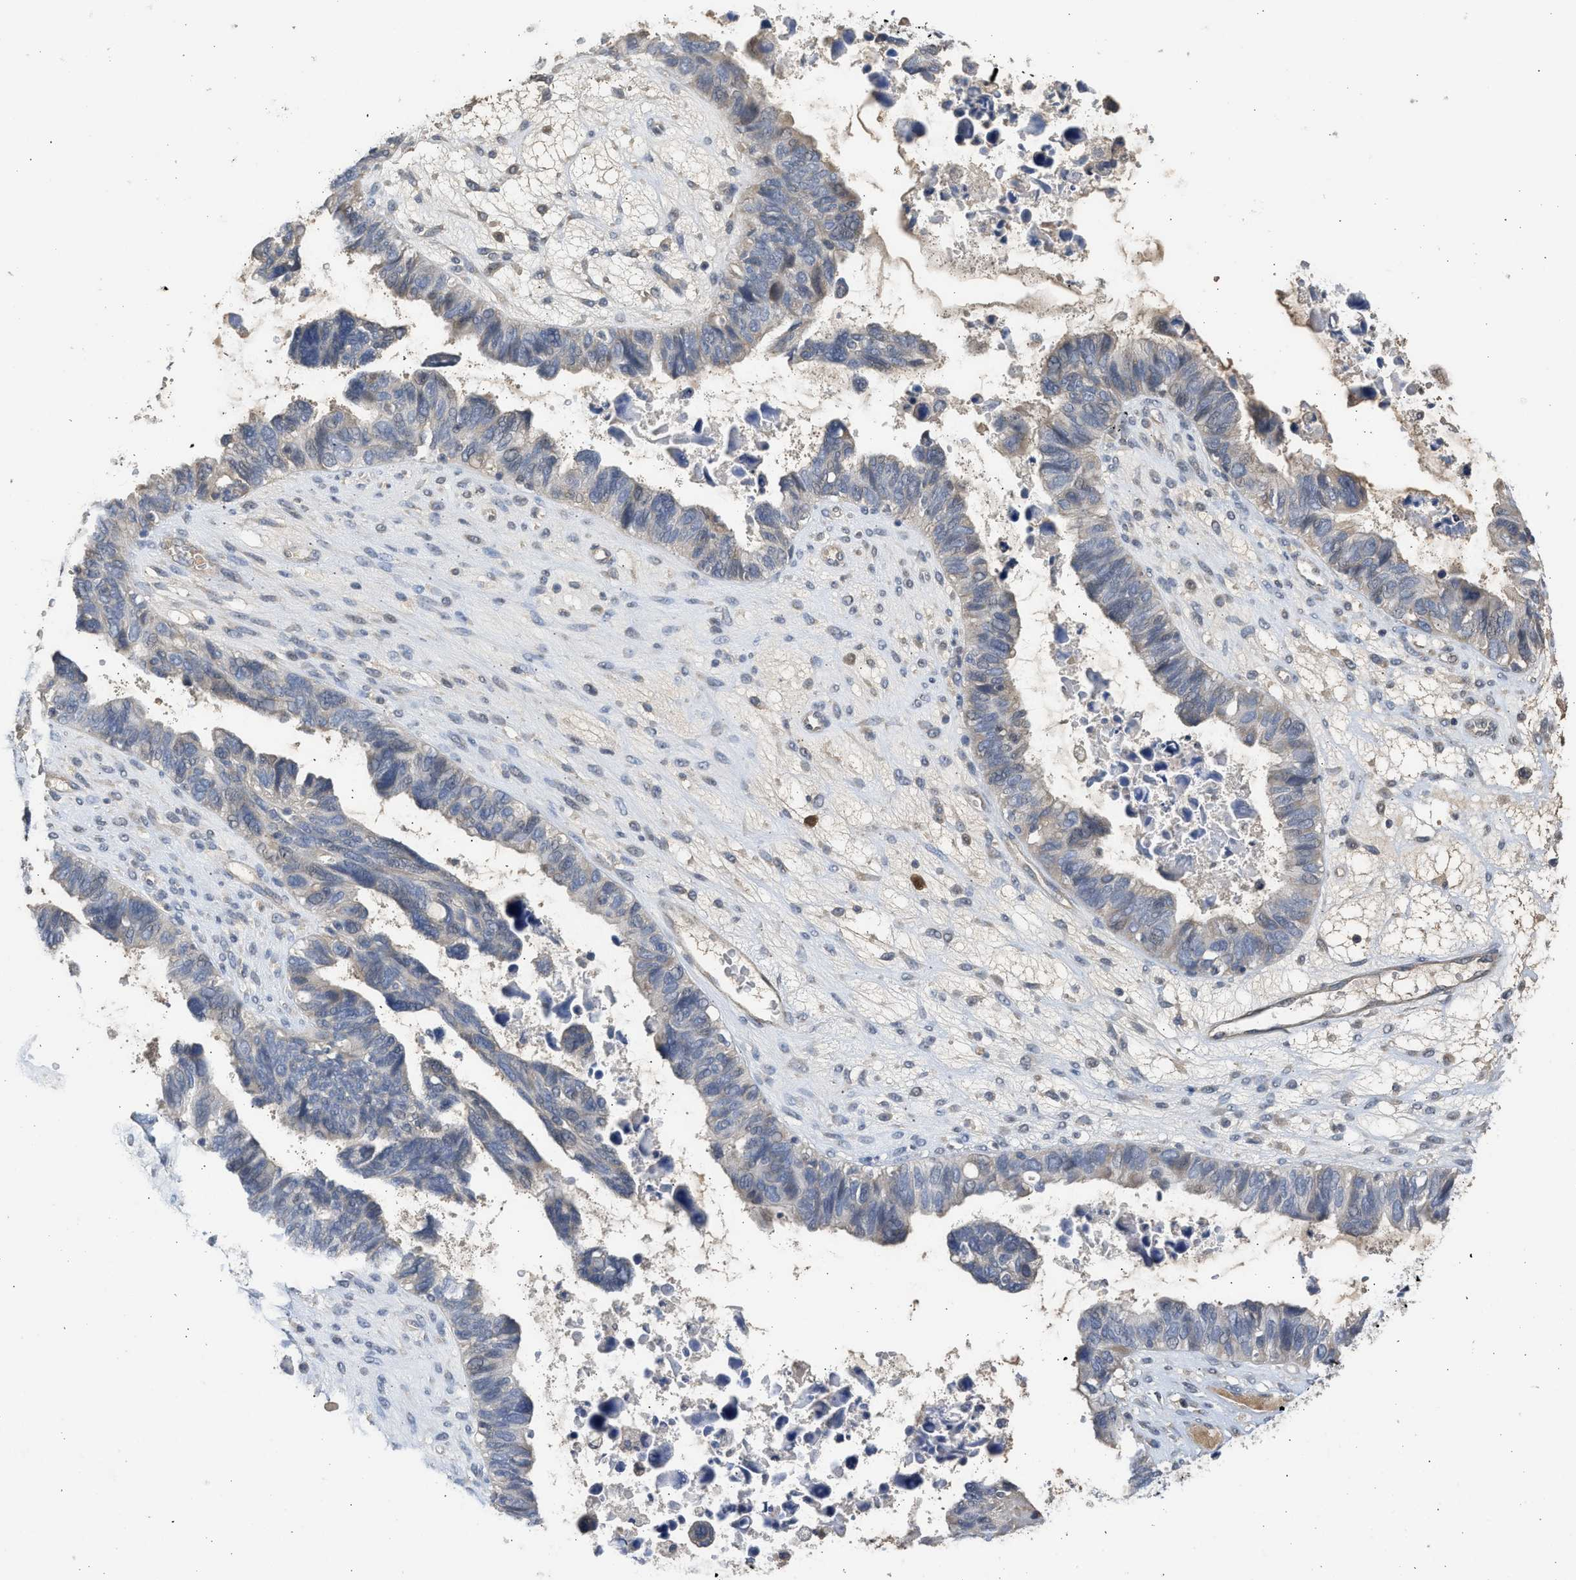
{"staining": {"intensity": "negative", "quantity": "none", "location": "none"}, "tissue": "ovarian cancer", "cell_type": "Tumor cells", "image_type": "cancer", "snomed": [{"axis": "morphology", "description": "Cystadenocarcinoma, serous, NOS"}, {"axis": "topography", "description": "Ovary"}], "caption": "Immunohistochemistry (IHC) histopathology image of serous cystadenocarcinoma (ovarian) stained for a protein (brown), which demonstrates no expression in tumor cells. (DAB (3,3'-diaminobenzidine) immunohistochemistry visualized using brightfield microscopy, high magnification).", "gene": "SULT2A1", "patient": {"sex": "female", "age": 79}}